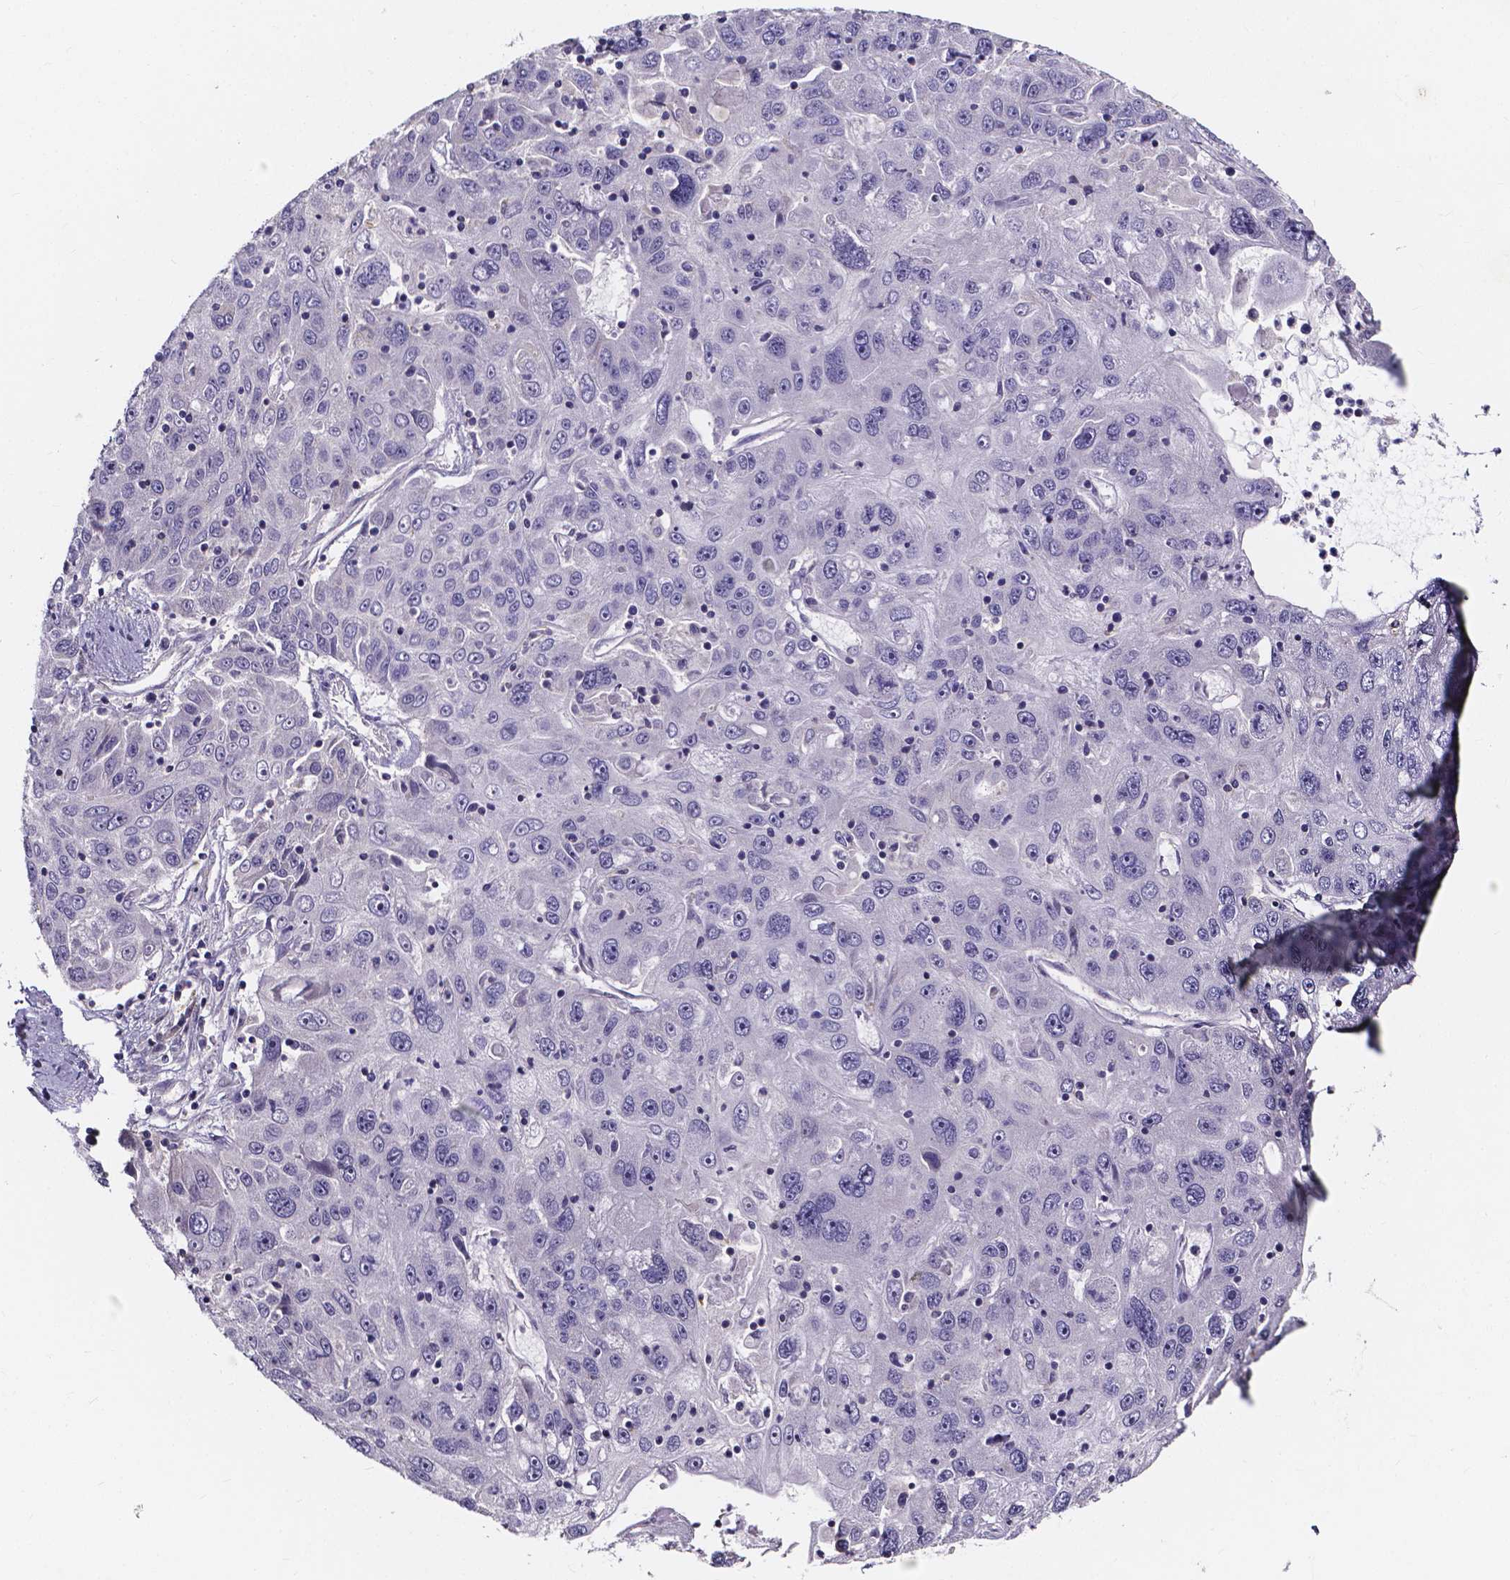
{"staining": {"intensity": "negative", "quantity": "none", "location": "none"}, "tissue": "stomach cancer", "cell_type": "Tumor cells", "image_type": "cancer", "snomed": [{"axis": "morphology", "description": "Adenocarcinoma, NOS"}, {"axis": "topography", "description": "Stomach"}], "caption": "The photomicrograph demonstrates no staining of tumor cells in stomach cancer (adenocarcinoma). (Stains: DAB immunohistochemistry (IHC) with hematoxylin counter stain, Microscopy: brightfield microscopy at high magnification).", "gene": "SPOCD1", "patient": {"sex": "male", "age": 56}}